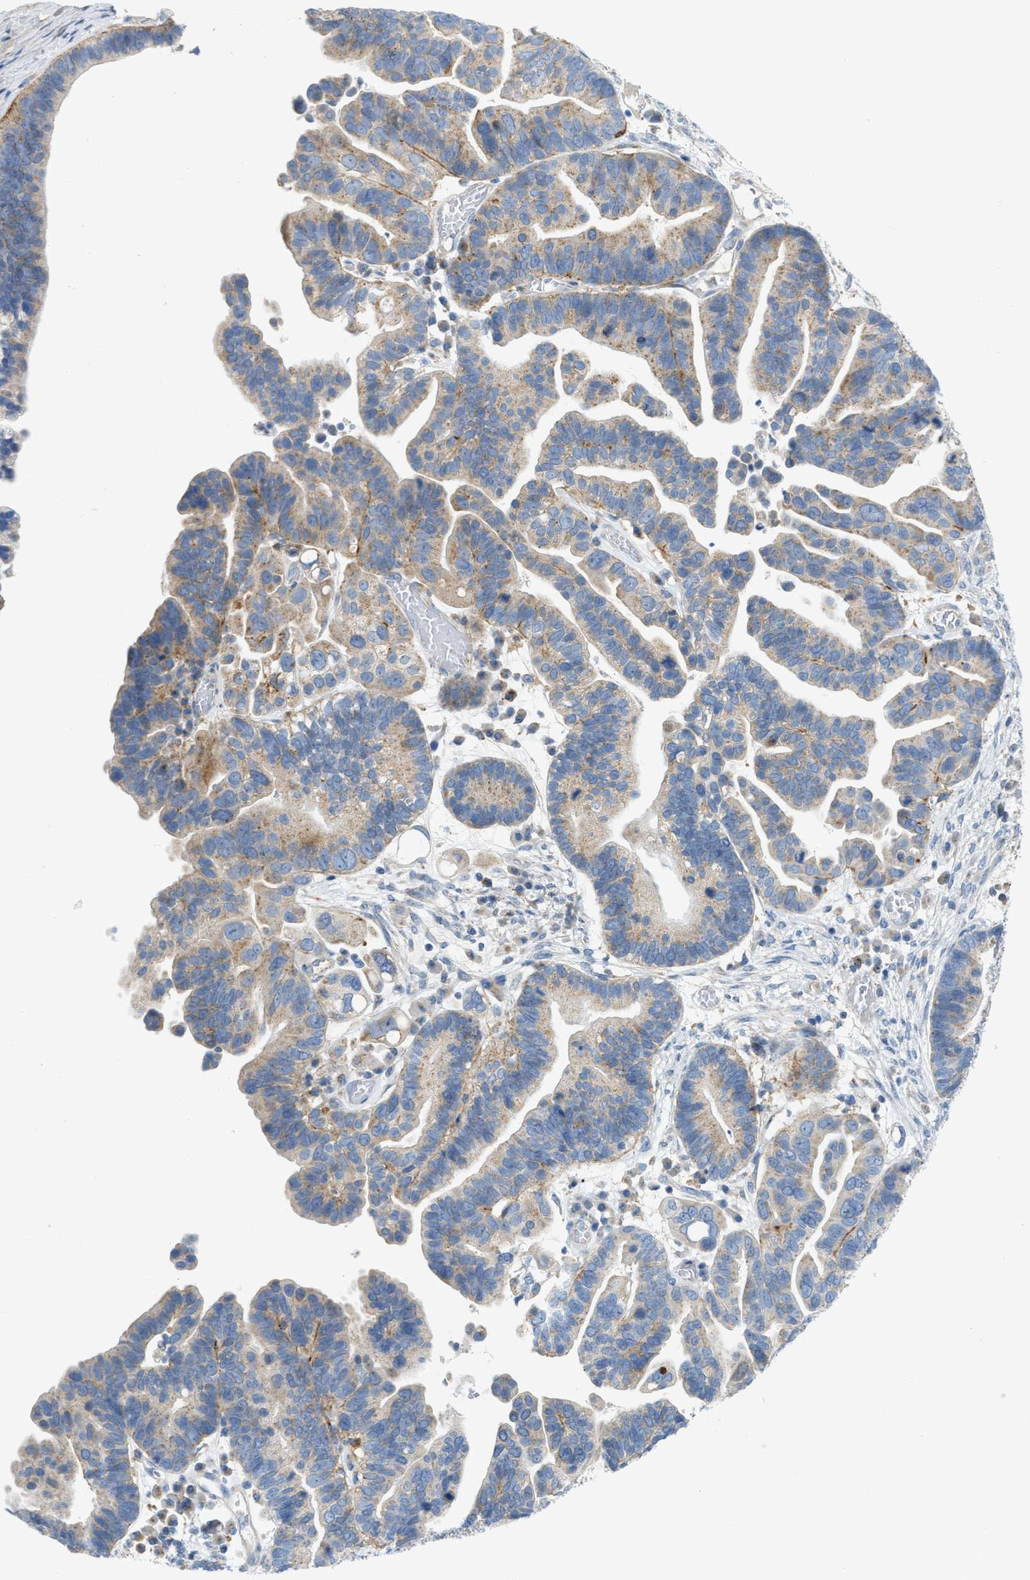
{"staining": {"intensity": "moderate", "quantity": "25%-75%", "location": "cytoplasmic/membranous"}, "tissue": "ovarian cancer", "cell_type": "Tumor cells", "image_type": "cancer", "snomed": [{"axis": "morphology", "description": "Cystadenocarcinoma, serous, NOS"}, {"axis": "topography", "description": "Ovary"}], "caption": "A medium amount of moderate cytoplasmic/membranous staining is seen in approximately 25%-75% of tumor cells in ovarian cancer (serous cystadenocarcinoma) tissue. The staining is performed using DAB (3,3'-diaminobenzidine) brown chromogen to label protein expression. The nuclei are counter-stained blue using hematoxylin.", "gene": "LMBRD1", "patient": {"sex": "female", "age": 56}}